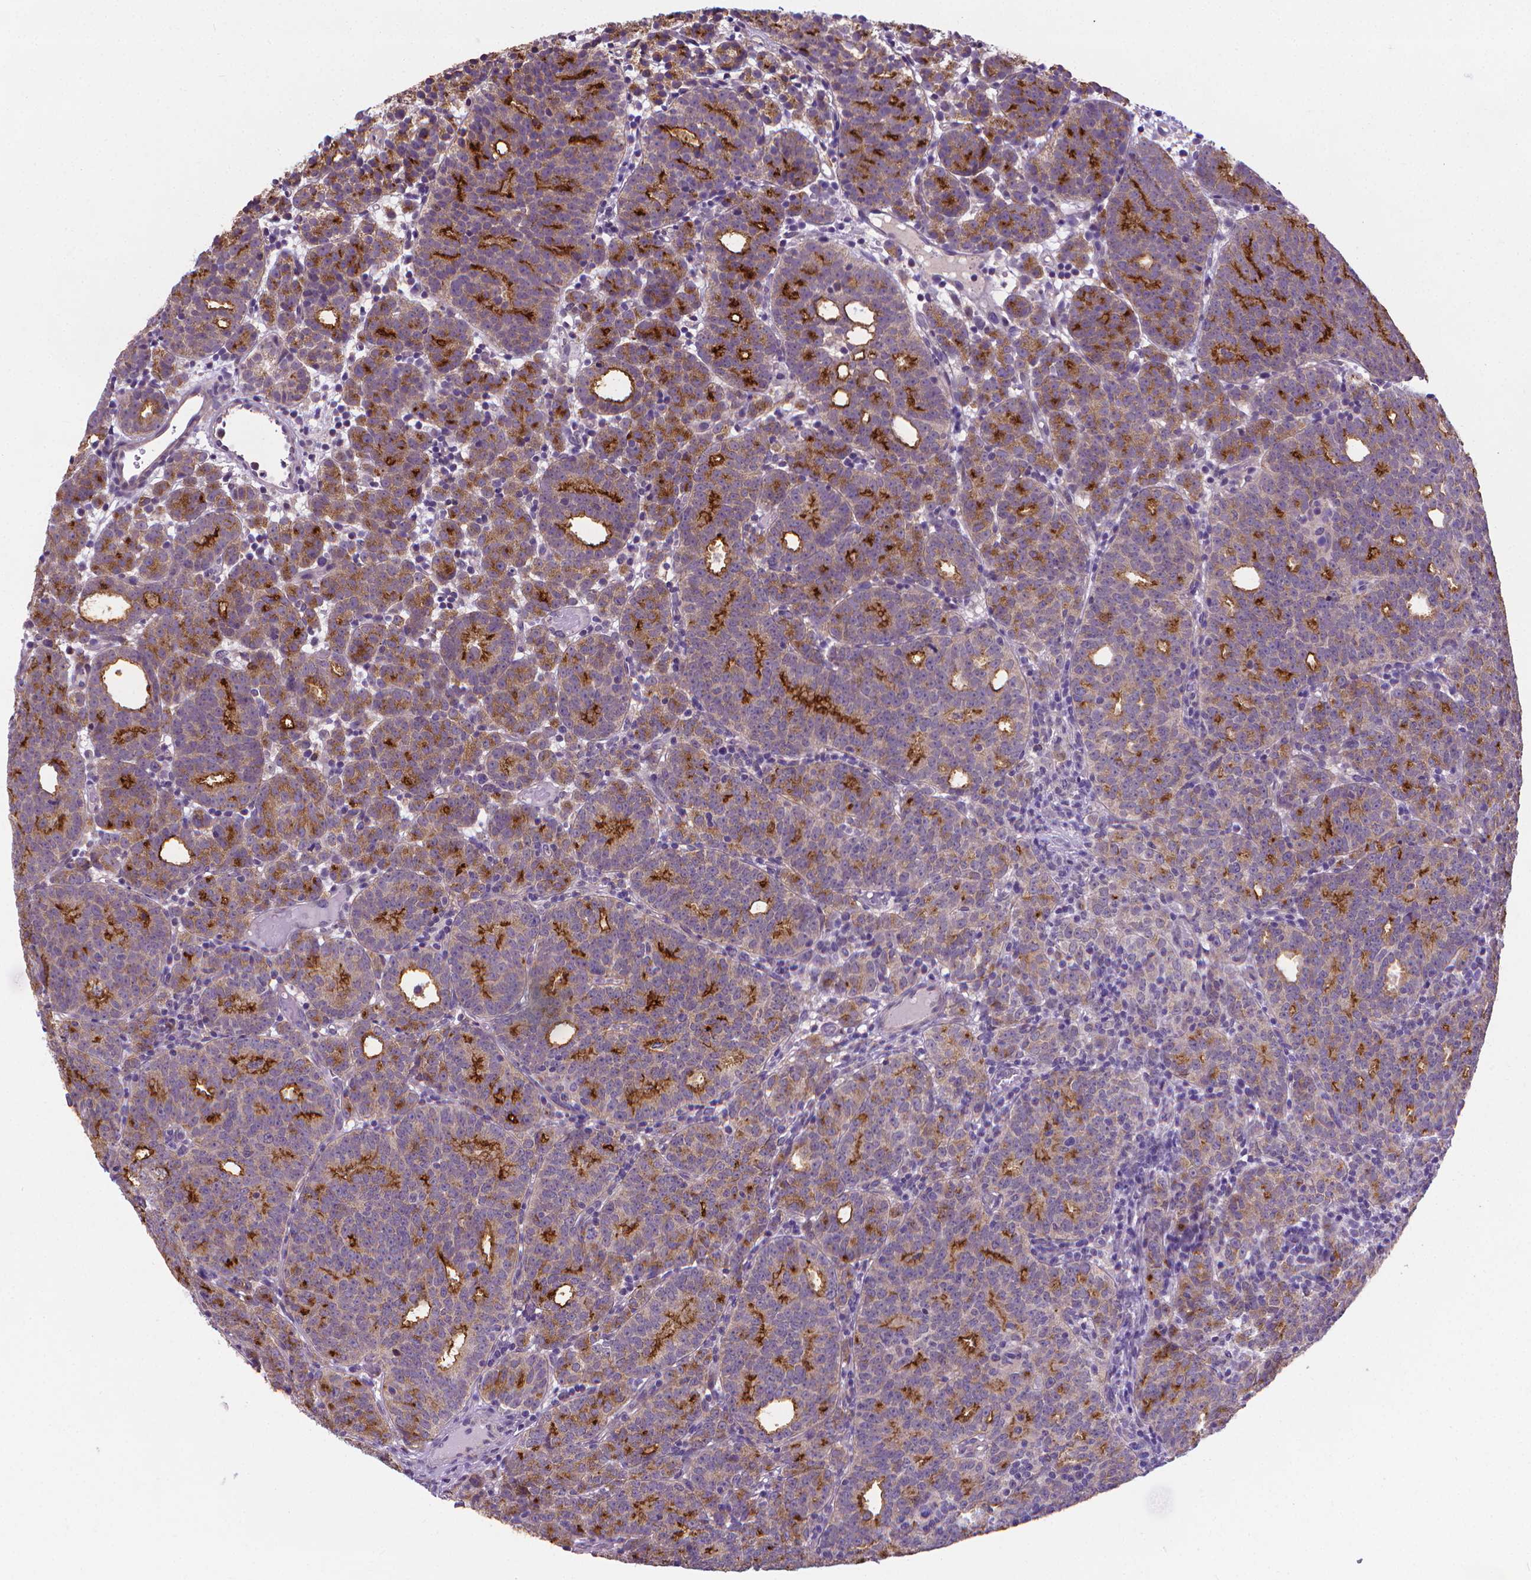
{"staining": {"intensity": "strong", "quantity": "<25%", "location": "cytoplasmic/membranous"}, "tissue": "prostate cancer", "cell_type": "Tumor cells", "image_type": "cancer", "snomed": [{"axis": "morphology", "description": "Adenocarcinoma, High grade"}, {"axis": "topography", "description": "Prostate"}], "caption": "Prostate adenocarcinoma (high-grade) stained with a protein marker shows strong staining in tumor cells.", "gene": "GPR63", "patient": {"sex": "male", "age": 53}}